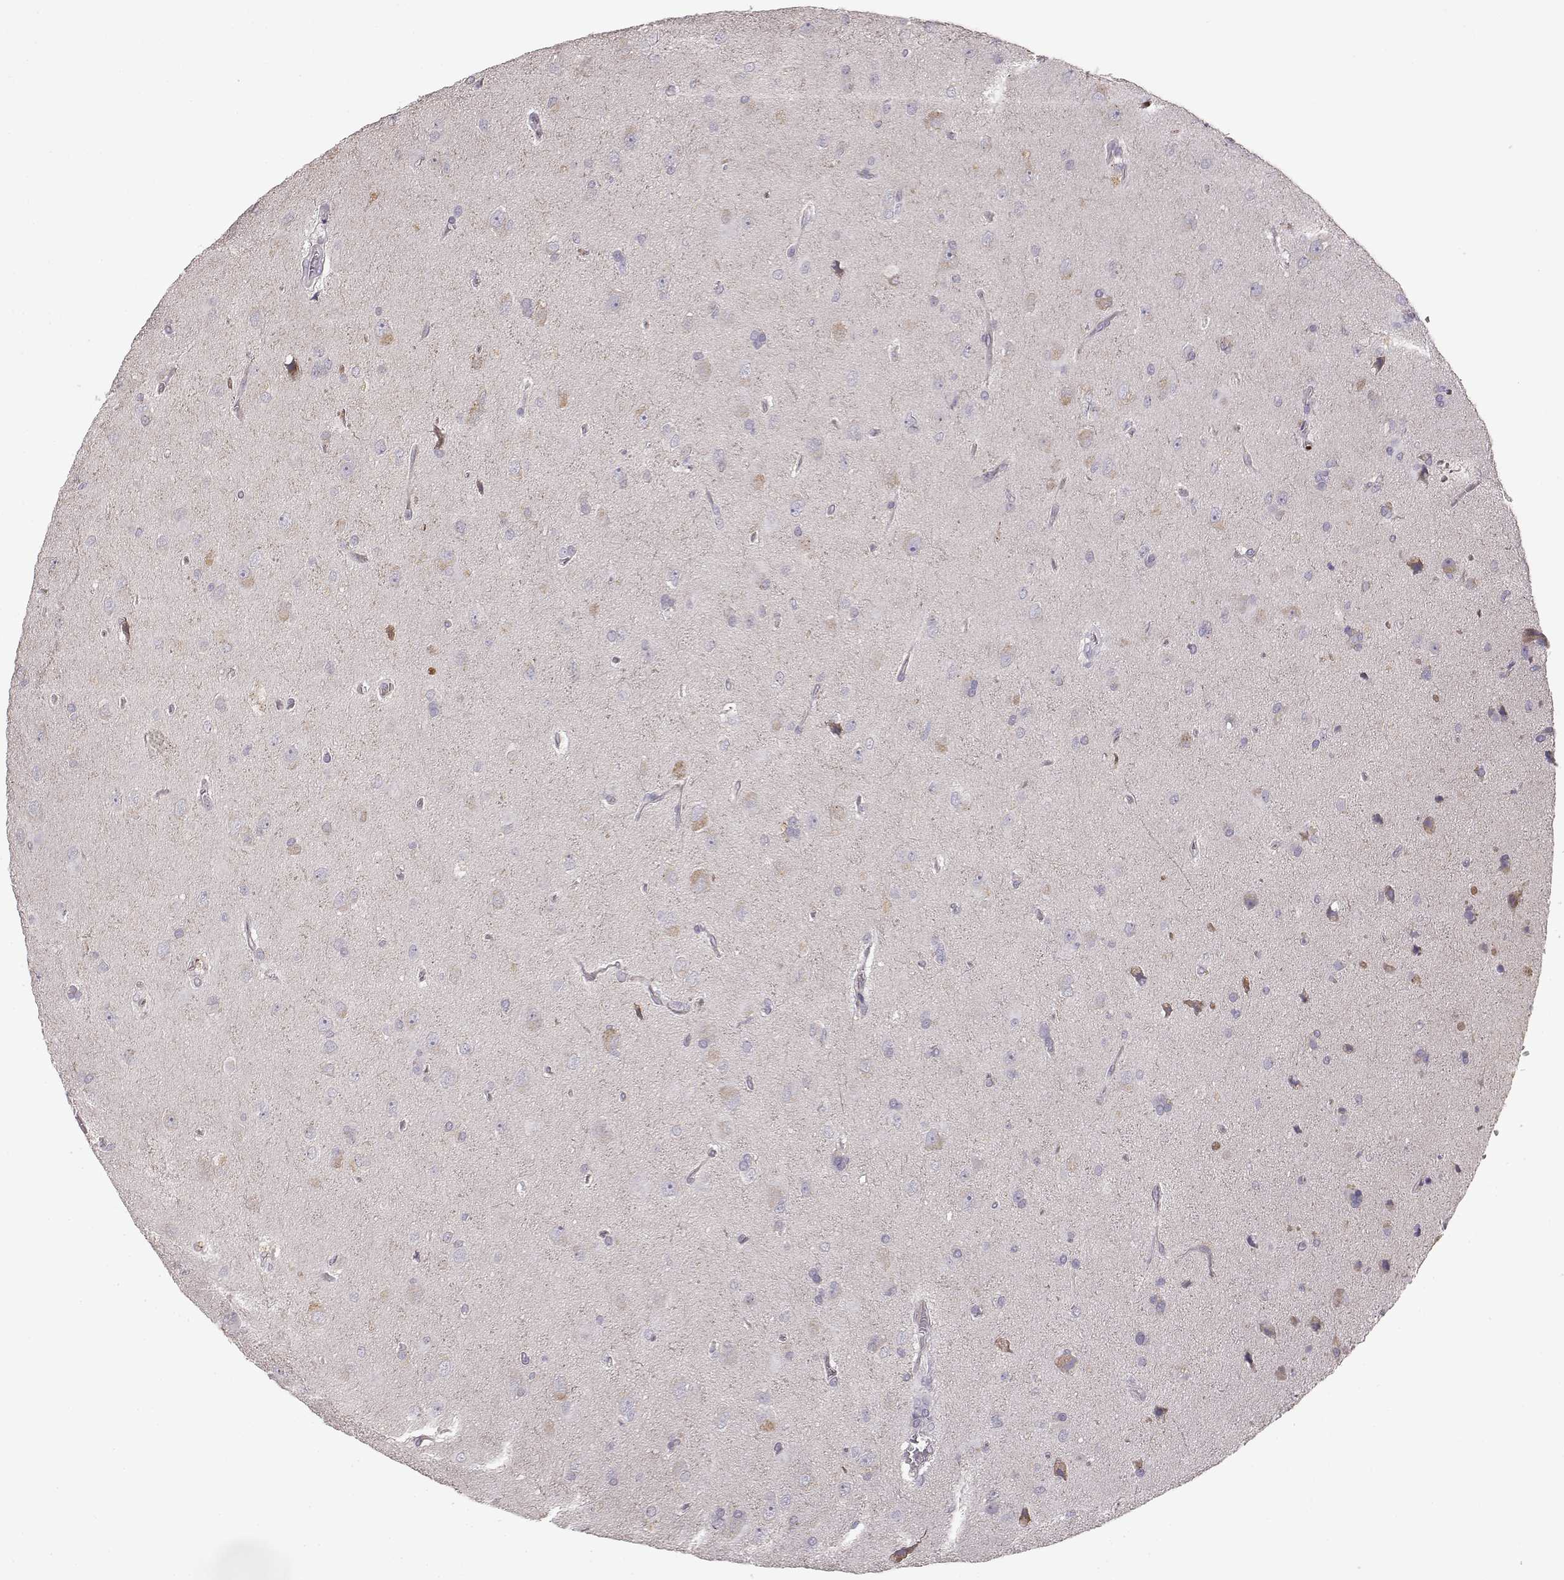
{"staining": {"intensity": "negative", "quantity": "none", "location": "none"}, "tissue": "glioma", "cell_type": "Tumor cells", "image_type": "cancer", "snomed": [{"axis": "morphology", "description": "Glioma, malignant, Low grade"}, {"axis": "topography", "description": "Brain"}], "caption": "Immunohistochemical staining of low-grade glioma (malignant) exhibits no significant expression in tumor cells.", "gene": "GHR", "patient": {"sex": "male", "age": 58}}